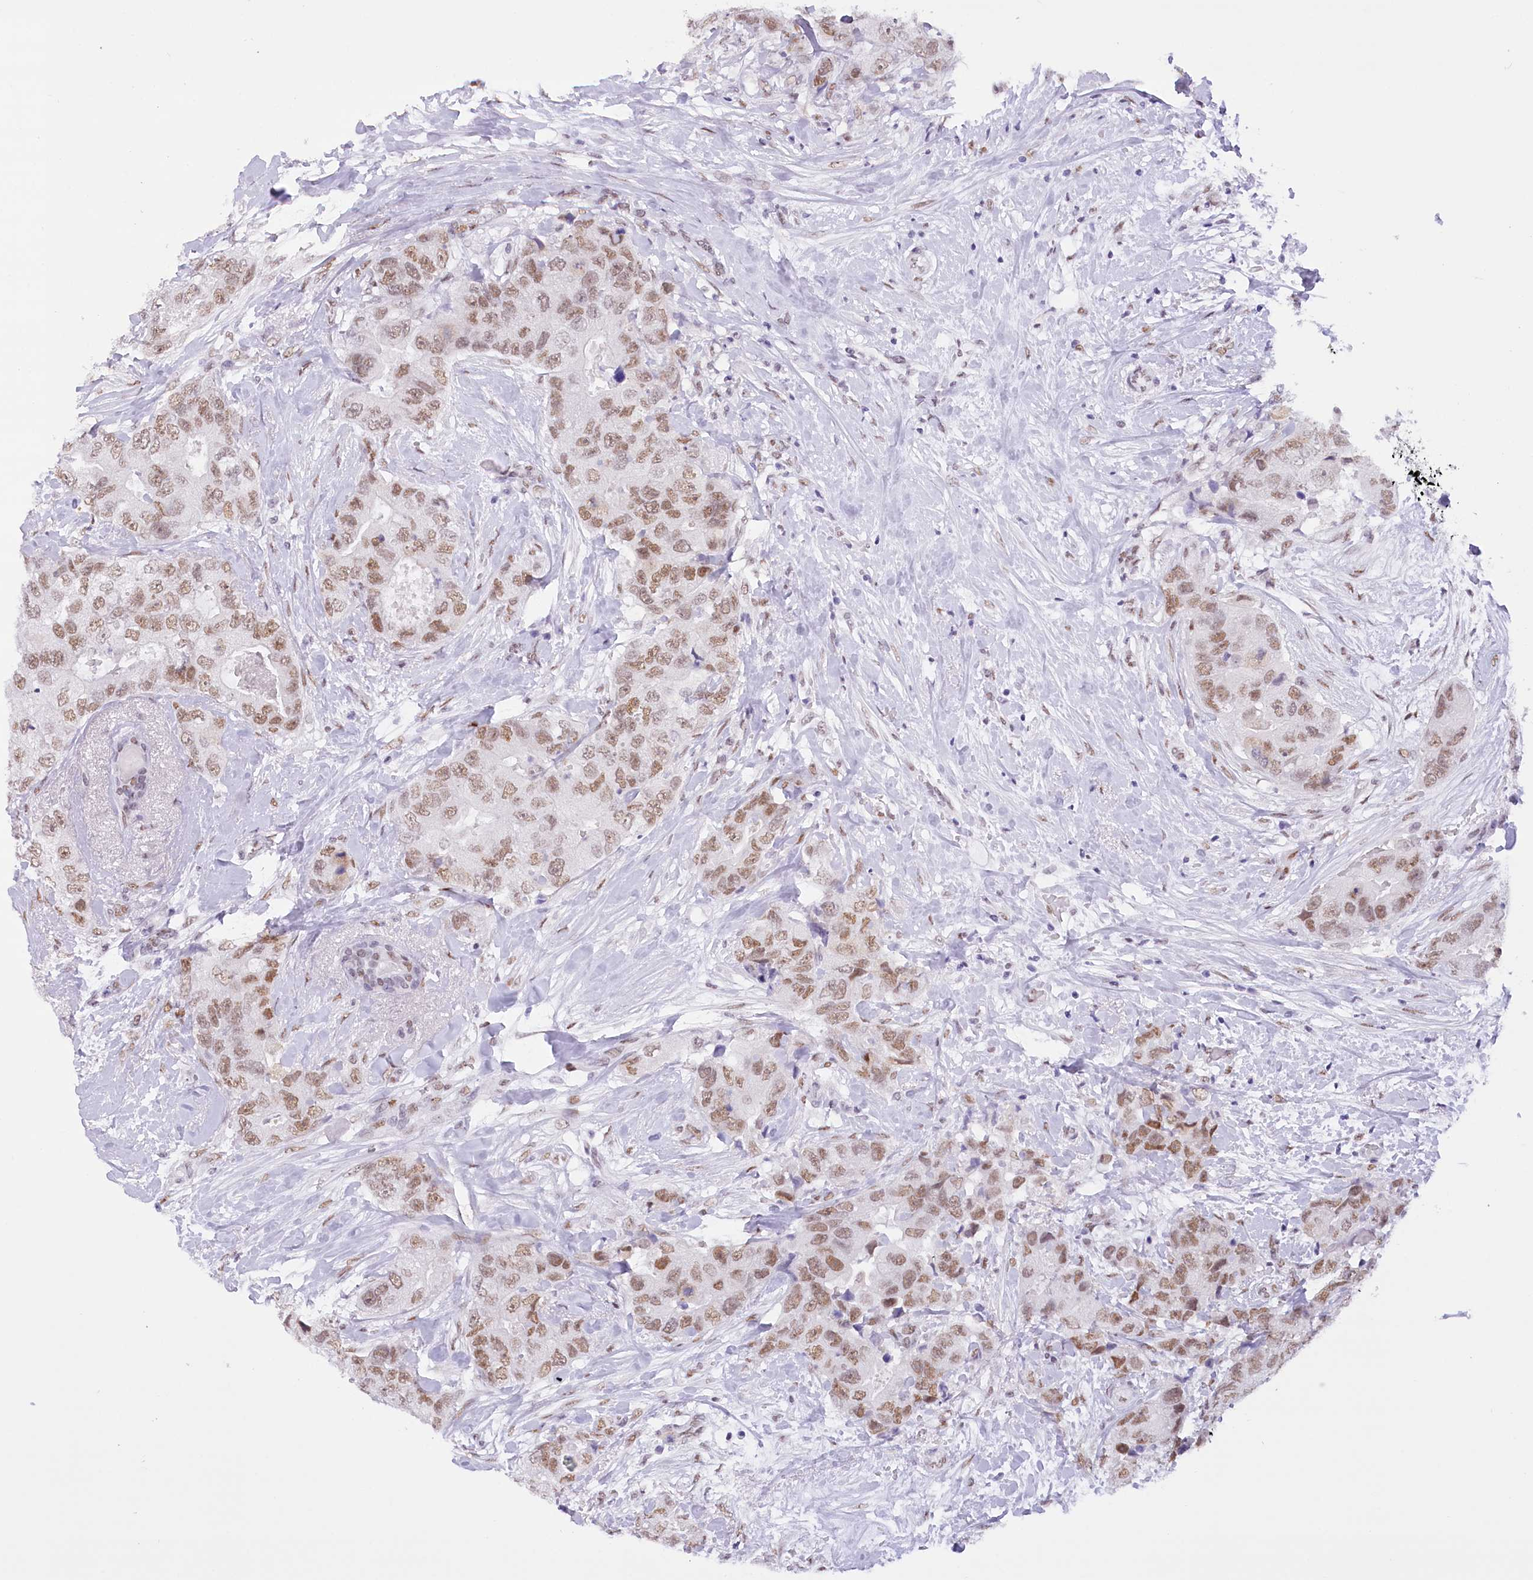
{"staining": {"intensity": "moderate", "quantity": ">75%", "location": "nuclear"}, "tissue": "breast cancer", "cell_type": "Tumor cells", "image_type": "cancer", "snomed": [{"axis": "morphology", "description": "Duct carcinoma"}, {"axis": "topography", "description": "Breast"}], "caption": "Human breast cancer (infiltrating ductal carcinoma) stained with a brown dye exhibits moderate nuclear positive positivity in approximately >75% of tumor cells.", "gene": "HNRNPA0", "patient": {"sex": "female", "age": 62}}